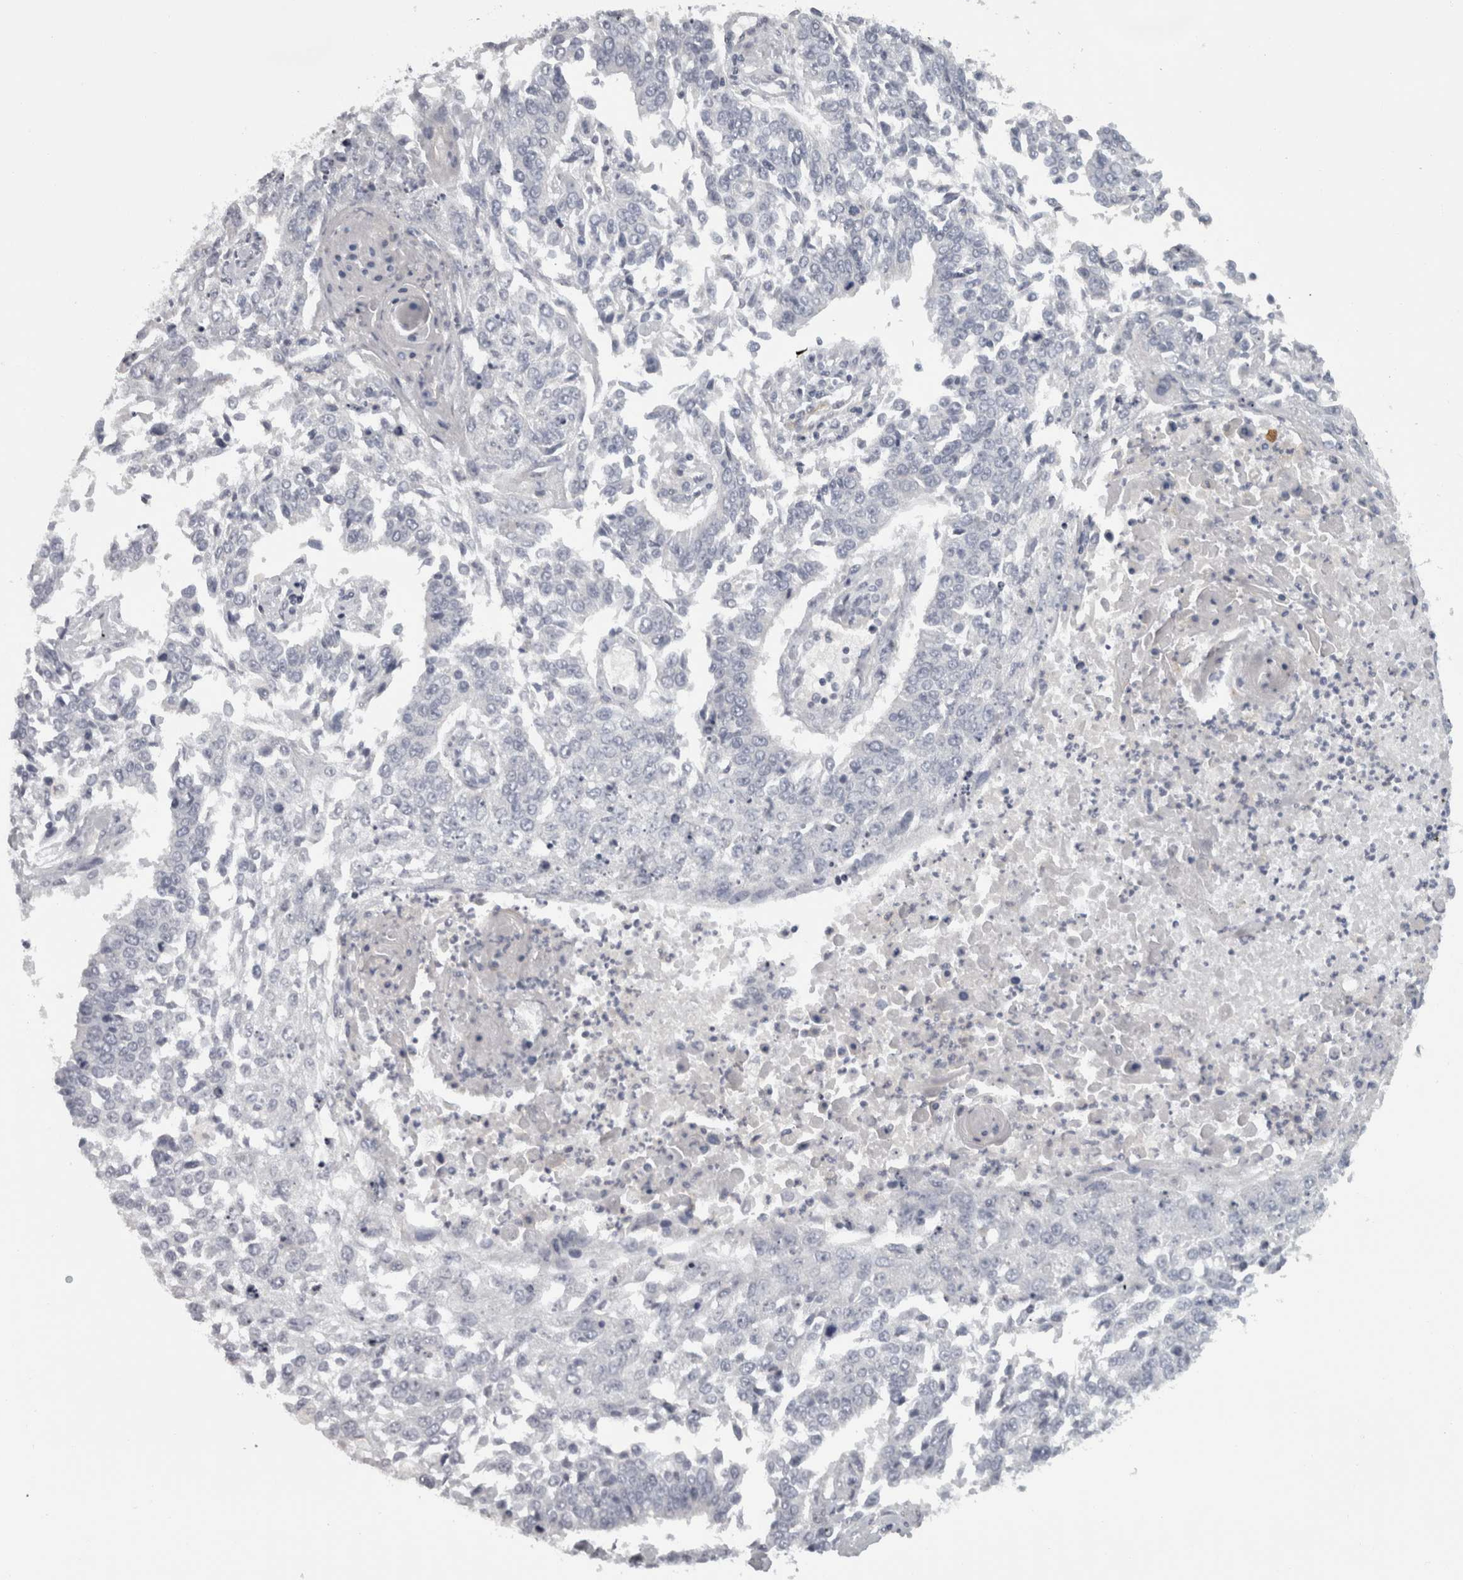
{"staining": {"intensity": "negative", "quantity": "none", "location": "none"}, "tissue": "lung cancer", "cell_type": "Tumor cells", "image_type": "cancer", "snomed": [{"axis": "morphology", "description": "Normal tissue, NOS"}, {"axis": "morphology", "description": "Squamous cell carcinoma, NOS"}, {"axis": "topography", "description": "Cartilage tissue"}, {"axis": "topography", "description": "Bronchus"}, {"axis": "topography", "description": "Lung"}, {"axis": "topography", "description": "Peripheral nerve tissue"}], "caption": "An image of lung cancer (squamous cell carcinoma) stained for a protein shows no brown staining in tumor cells.", "gene": "PPP1R12B", "patient": {"sex": "female", "age": 49}}